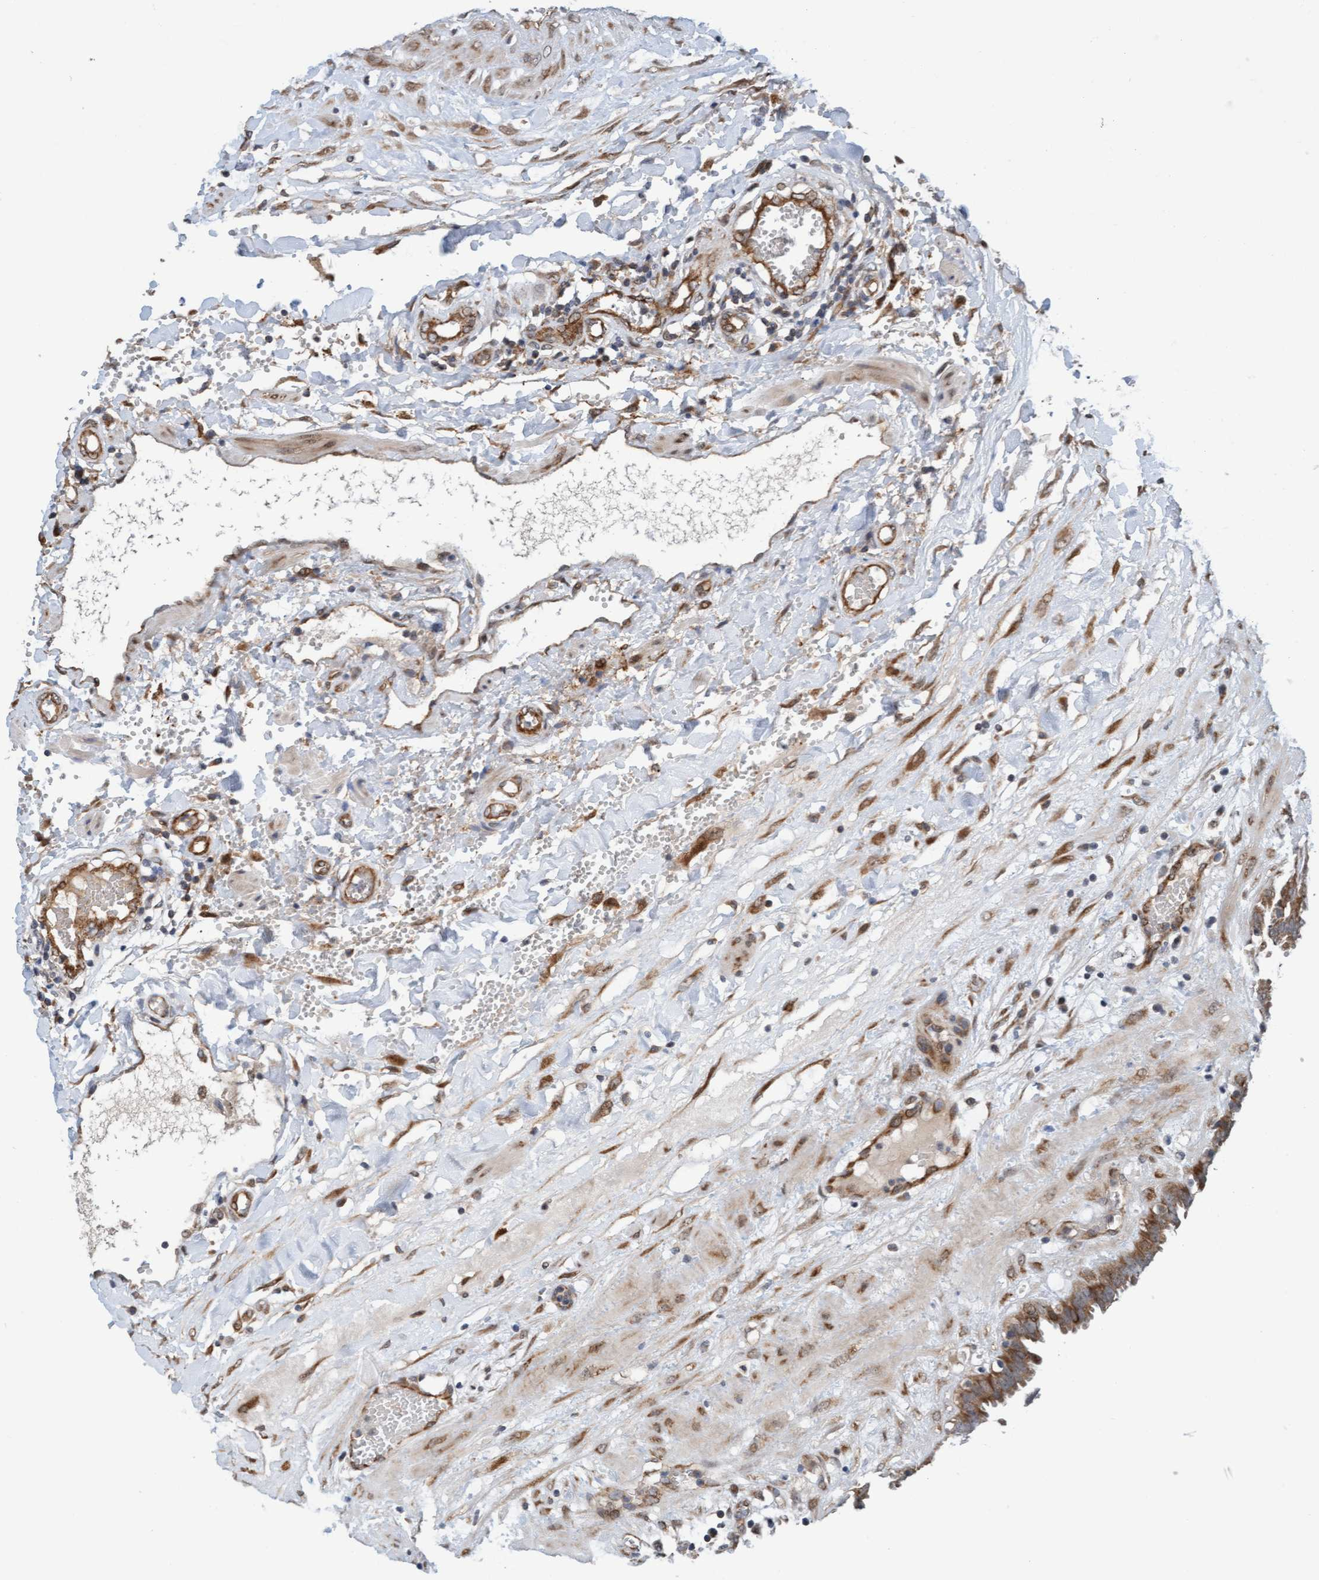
{"staining": {"intensity": "moderate", "quantity": ">75%", "location": "cytoplasmic/membranous"}, "tissue": "fallopian tube", "cell_type": "Glandular cells", "image_type": "normal", "snomed": [{"axis": "morphology", "description": "Normal tissue, NOS"}, {"axis": "topography", "description": "Fallopian tube"}, {"axis": "topography", "description": "Placenta"}], "caption": "Immunohistochemical staining of normal human fallopian tube shows moderate cytoplasmic/membranous protein expression in approximately >75% of glandular cells.", "gene": "ZNF566", "patient": {"sex": "female", "age": 32}}